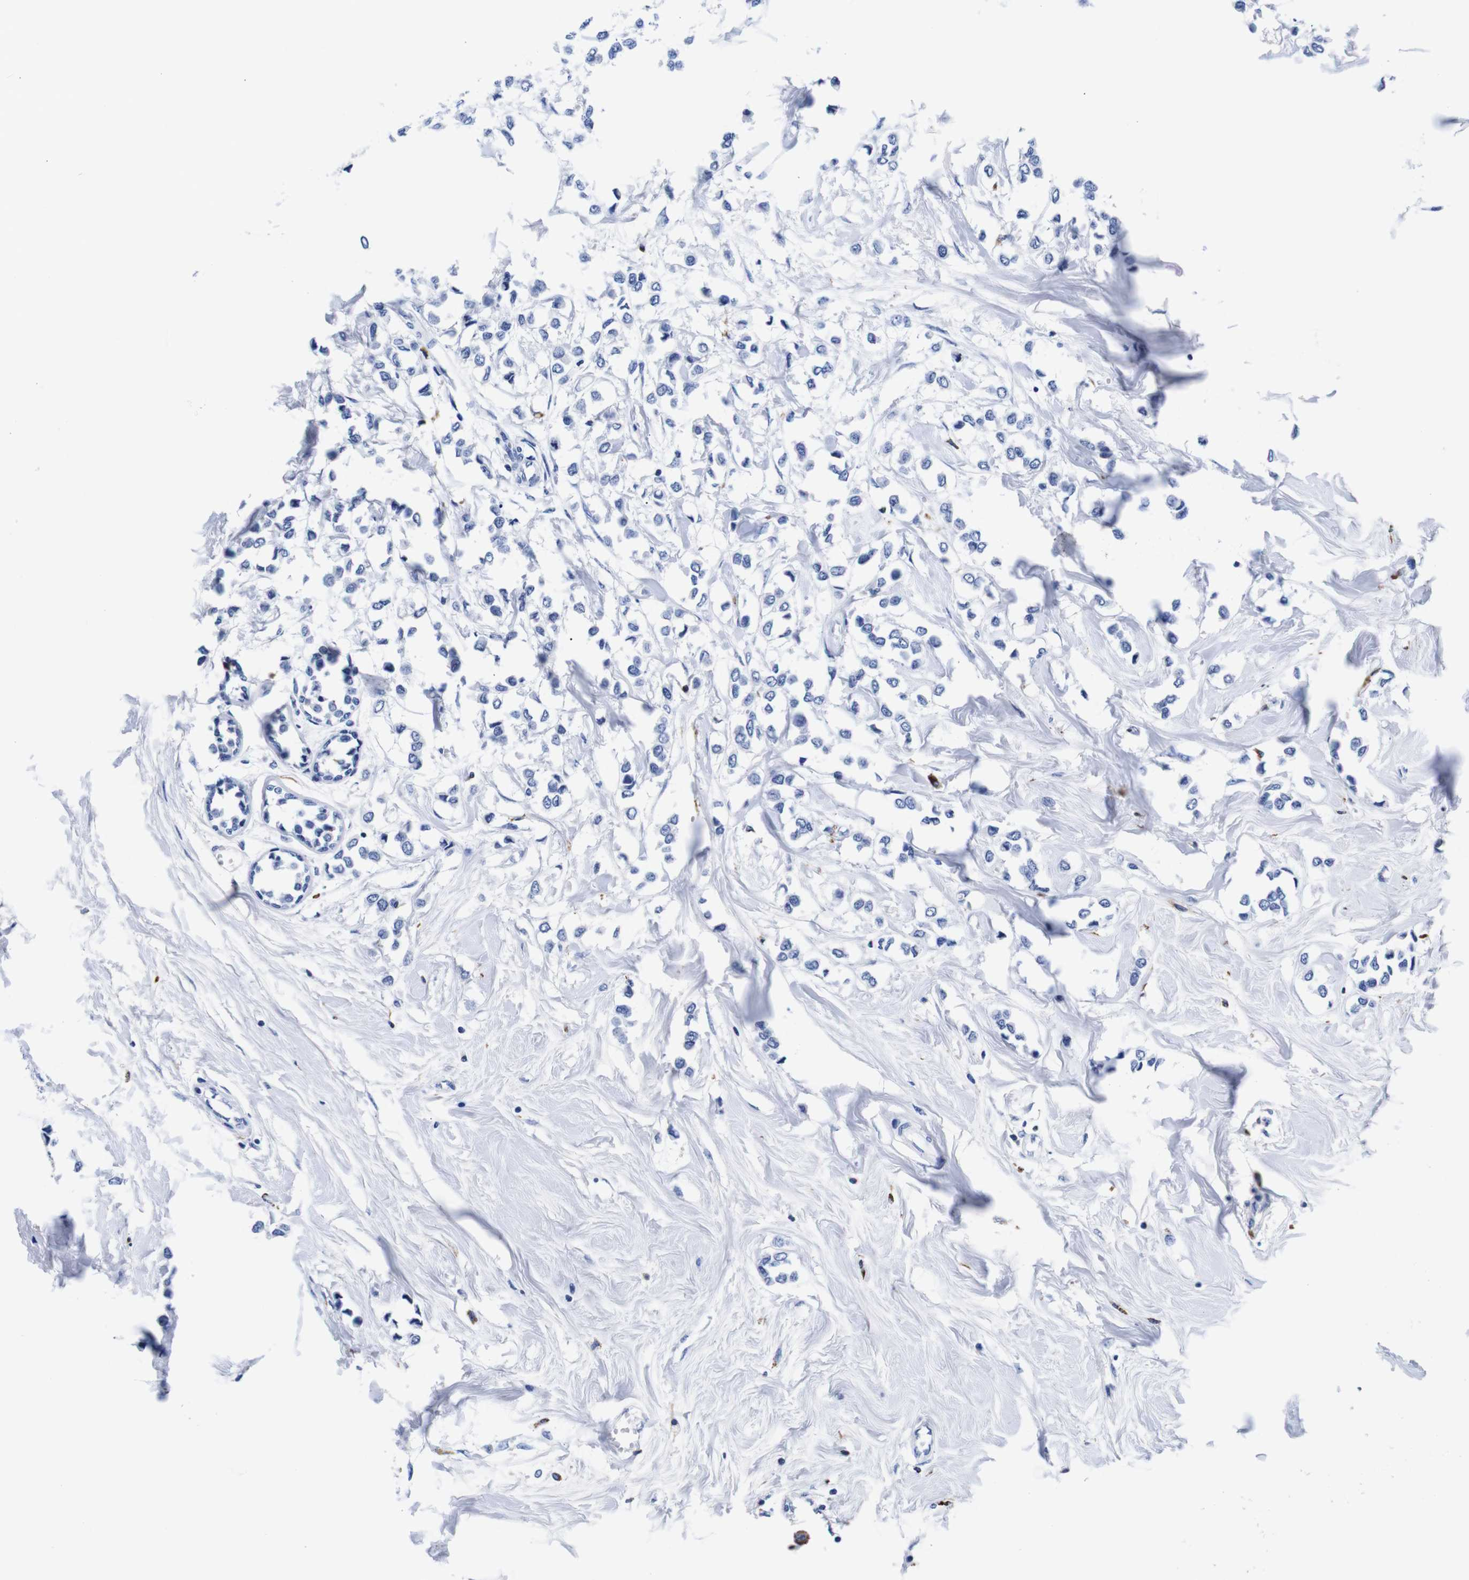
{"staining": {"intensity": "negative", "quantity": "none", "location": "none"}, "tissue": "breast cancer", "cell_type": "Tumor cells", "image_type": "cancer", "snomed": [{"axis": "morphology", "description": "Lobular carcinoma"}, {"axis": "topography", "description": "Breast"}], "caption": "Immunohistochemistry (IHC) photomicrograph of neoplastic tissue: breast lobular carcinoma stained with DAB demonstrates no significant protein expression in tumor cells.", "gene": "HLA-DMB", "patient": {"sex": "female", "age": 51}}